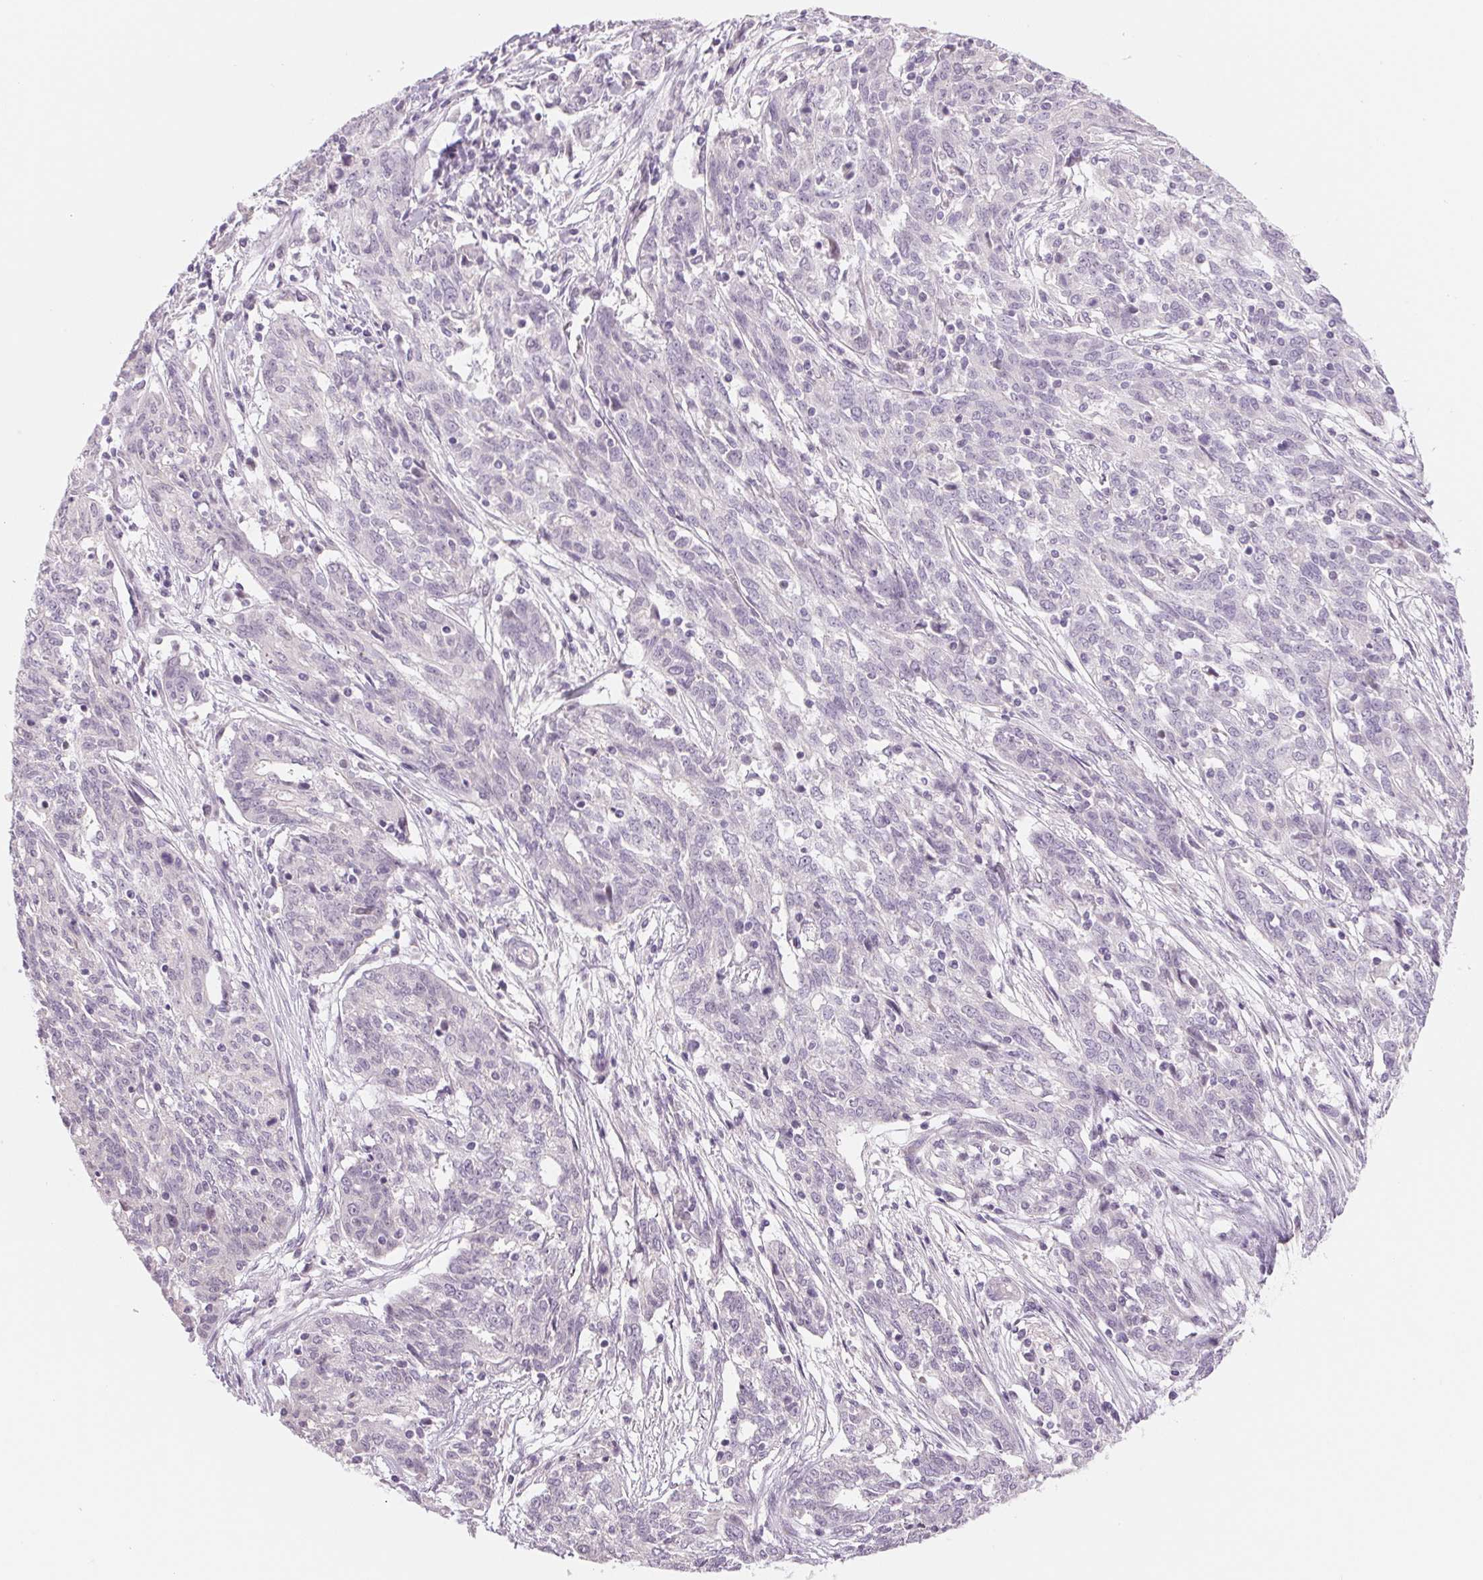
{"staining": {"intensity": "negative", "quantity": "none", "location": "none"}, "tissue": "ovarian cancer", "cell_type": "Tumor cells", "image_type": "cancer", "snomed": [{"axis": "morphology", "description": "Cystadenocarcinoma, serous, NOS"}, {"axis": "topography", "description": "Ovary"}], "caption": "The photomicrograph displays no staining of tumor cells in ovarian serous cystadenocarcinoma. Brightfield microscopy of immunohistochemistry (IHC) stained with DAB (brown) and hematoxylin (blue), captured at high magnification.", "gene": "CCDC168", "patient": {"sex": "female", "age": 67}}